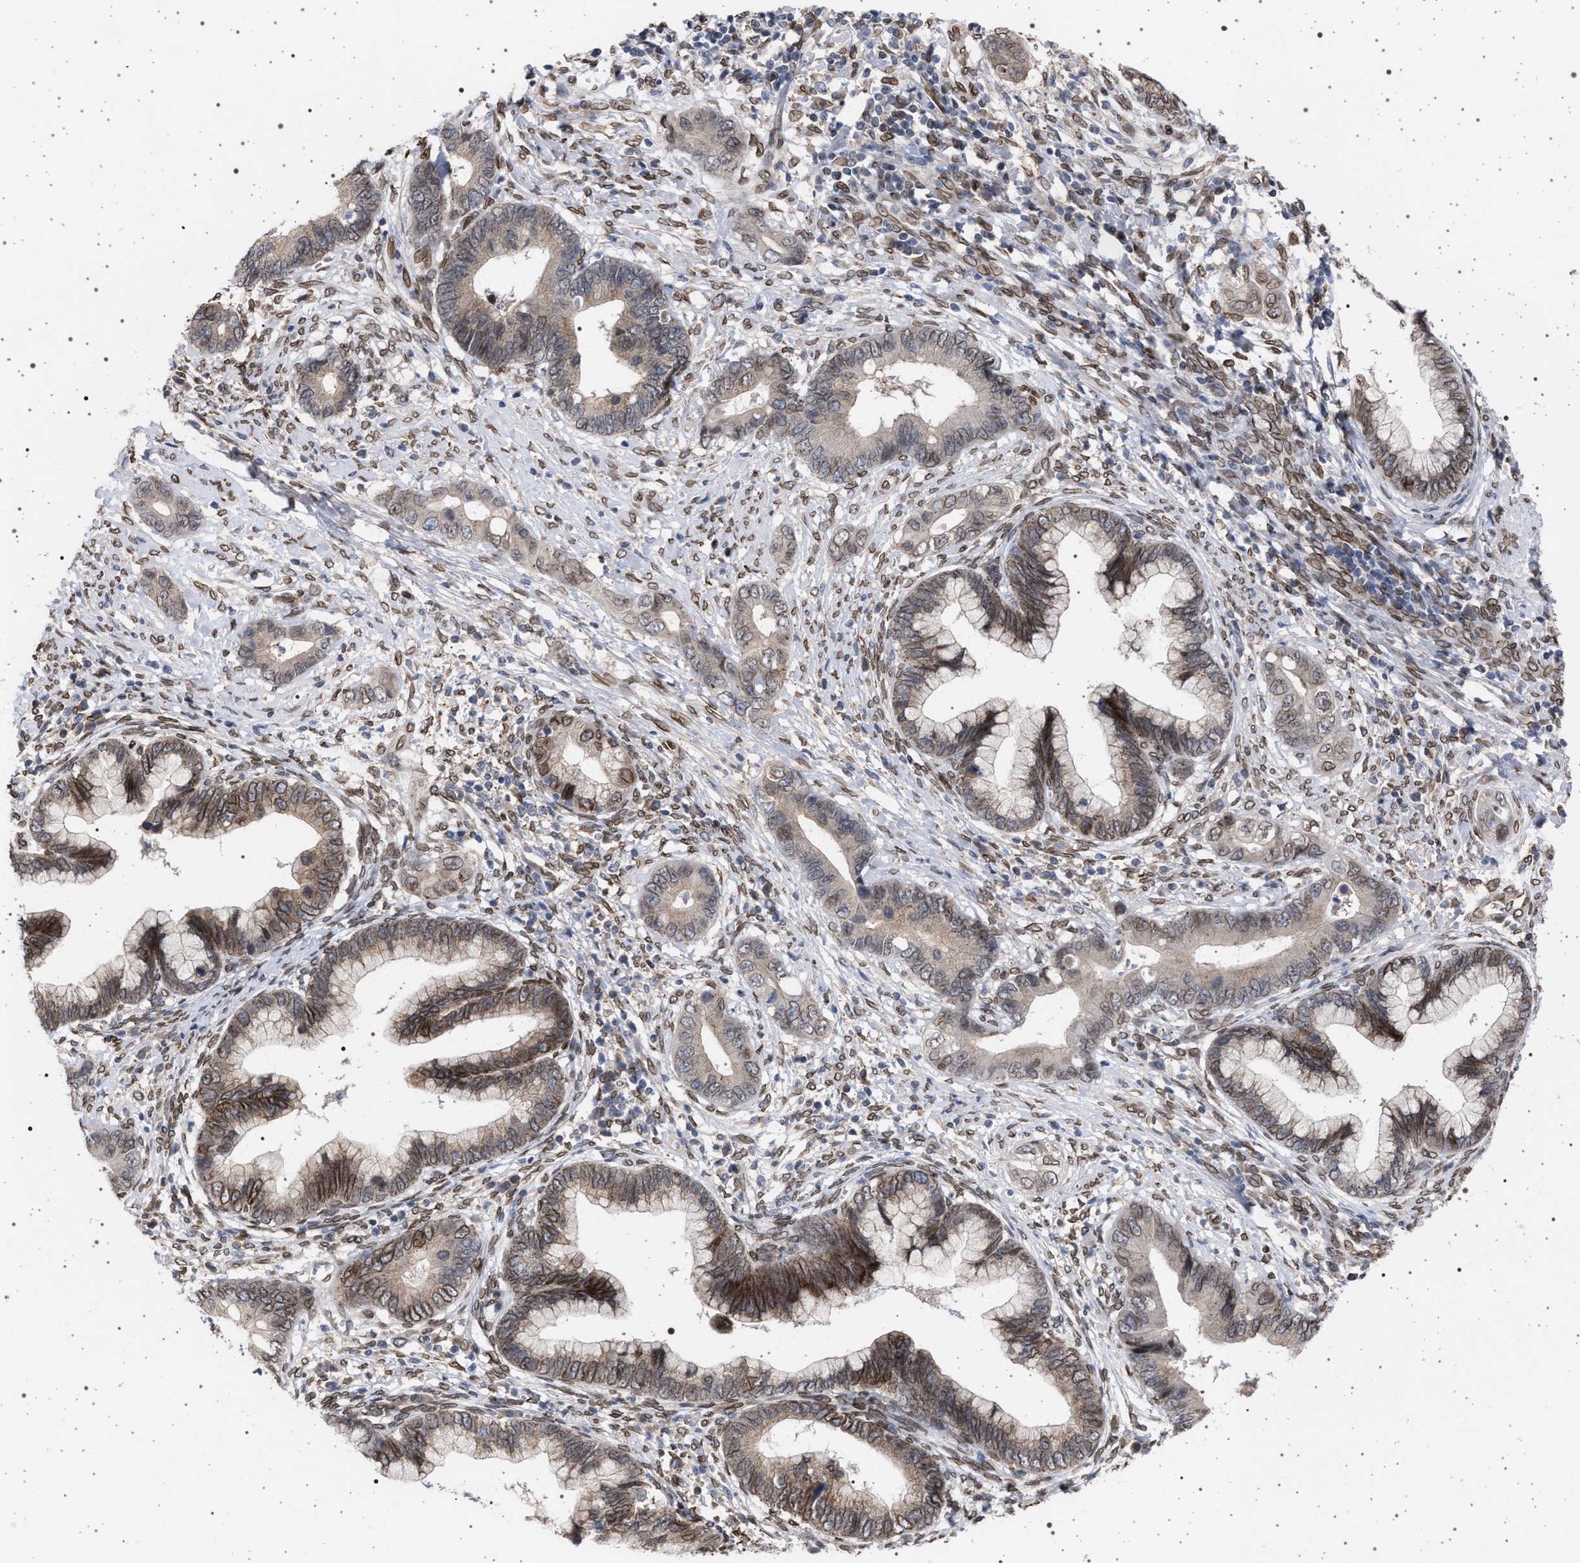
{"staining": {"intensity": "moderate", "quantity": "25%-75%", "location": "cytoplasmic/membranous,nuclear"}, "tissue": "cervical cancer", "cell_type": "Tumor cells", "image_type": "cancer", "snomed": [{"axis": "morphology", "description": "Adenocarcinoma, NOS"}, {"axis": "topography", "description": "Cervix"}], "caption": "Approximately 25%-75% of tumor cells in adenocarcinoma (cervical) show moderate cytoplasmic/membranous and nuclear protein positivity as visualized by brown immunohistochemical staining.", "gene": "ING2", "patient": {"sex": "female", "age": 44}}